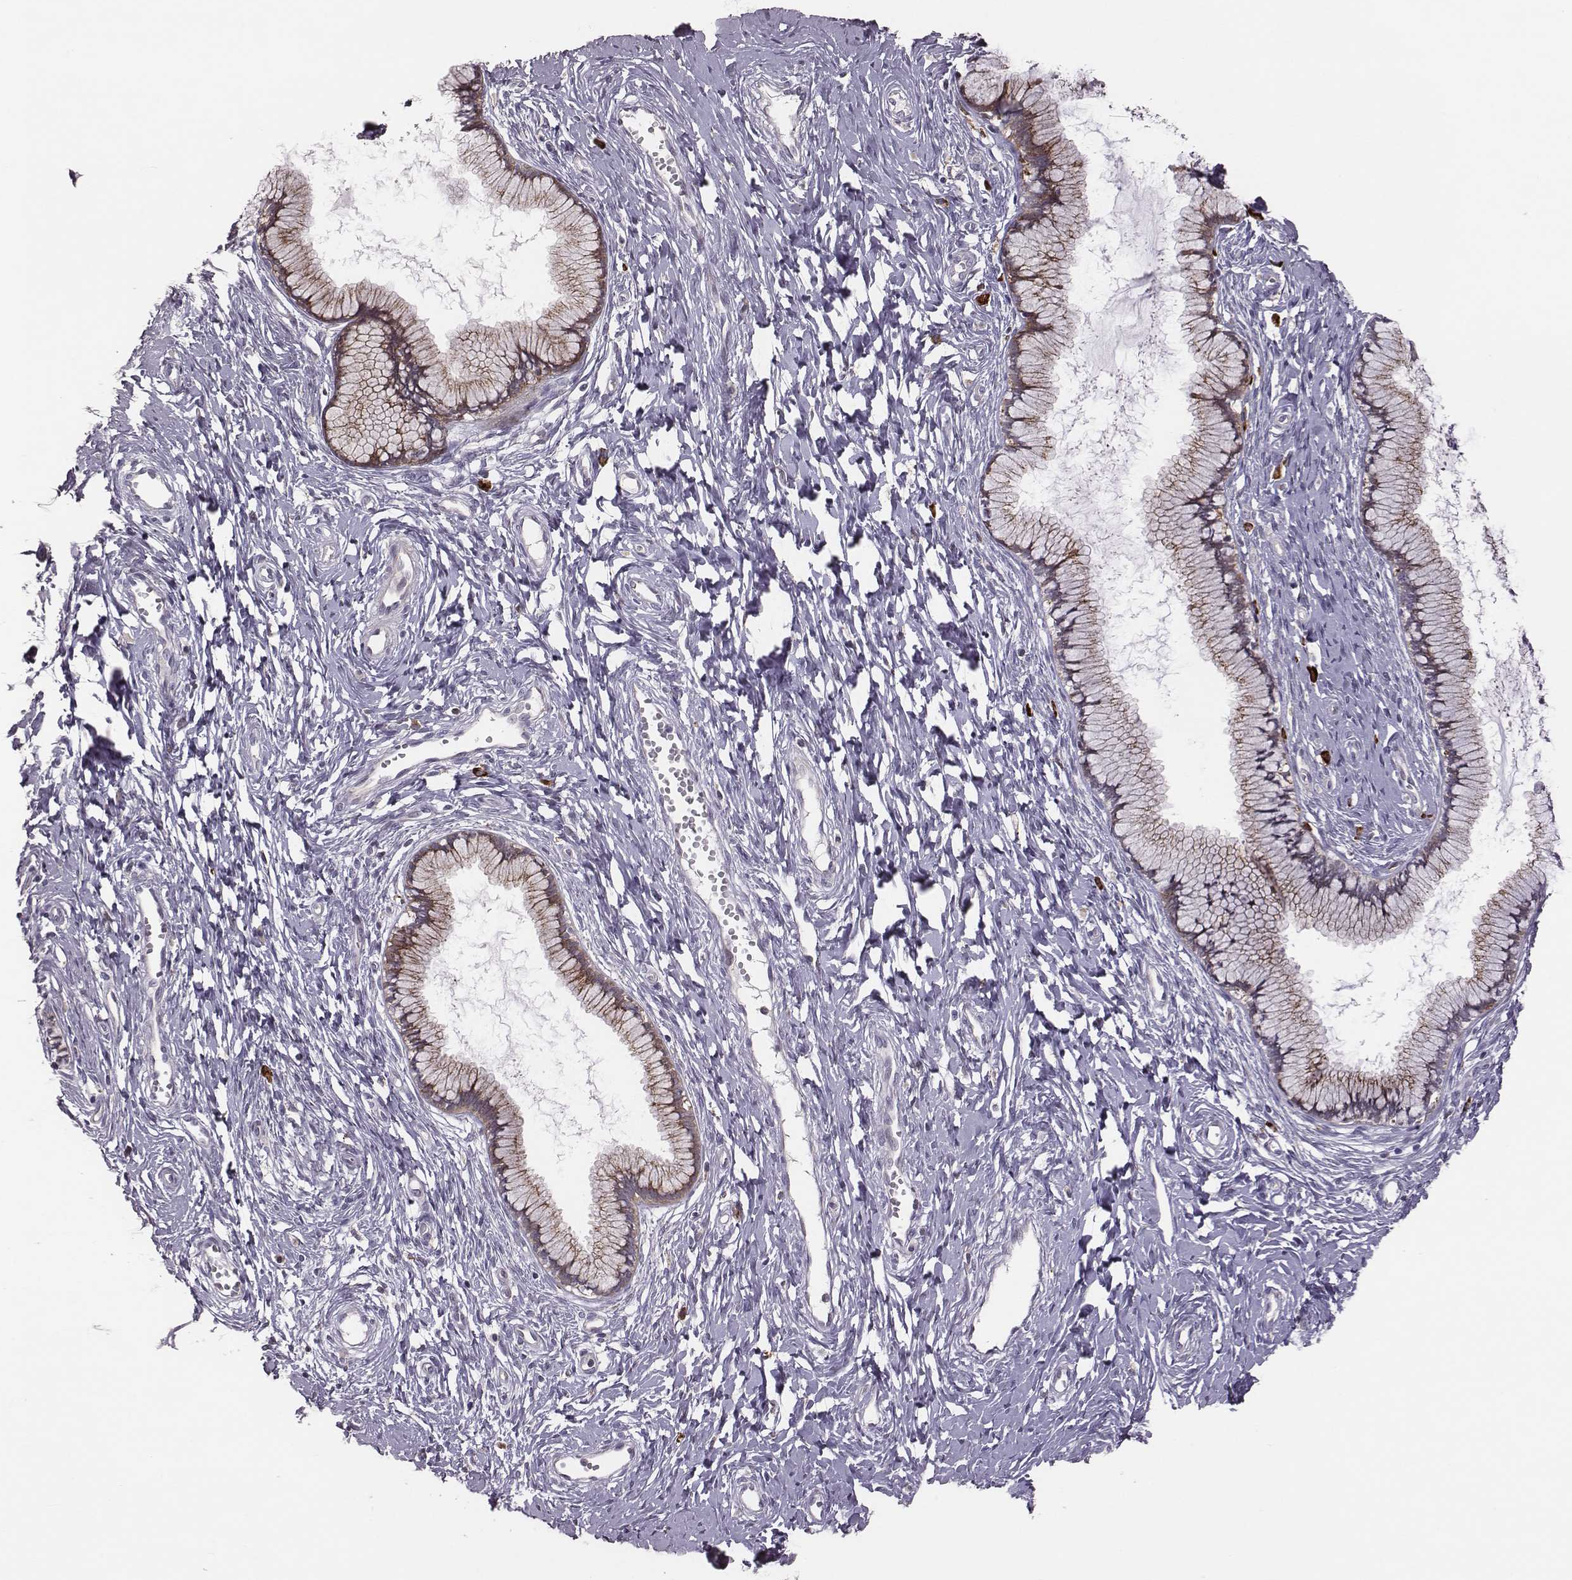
{"staining": {"intensity": "moderate", "quantity": ">75%", "location": "cytoplasmic/membranous"}, "tissue": "cervix", "cell_type": "Glandular cells", "image_type": "normal", "snomed": [{"axis": "morphology", "description": "Normal tissue, NOS"}, {"axis": "topography", "description": "Cervix"}], "caption": "Moderate cytoplasmic/membranous expression for a protein is identified in approximately >75% of glandular cells of benign cervix using immunohistochemistry.", "gene": "SELENOI", "patient": {"sex": "female", "age": 40}}